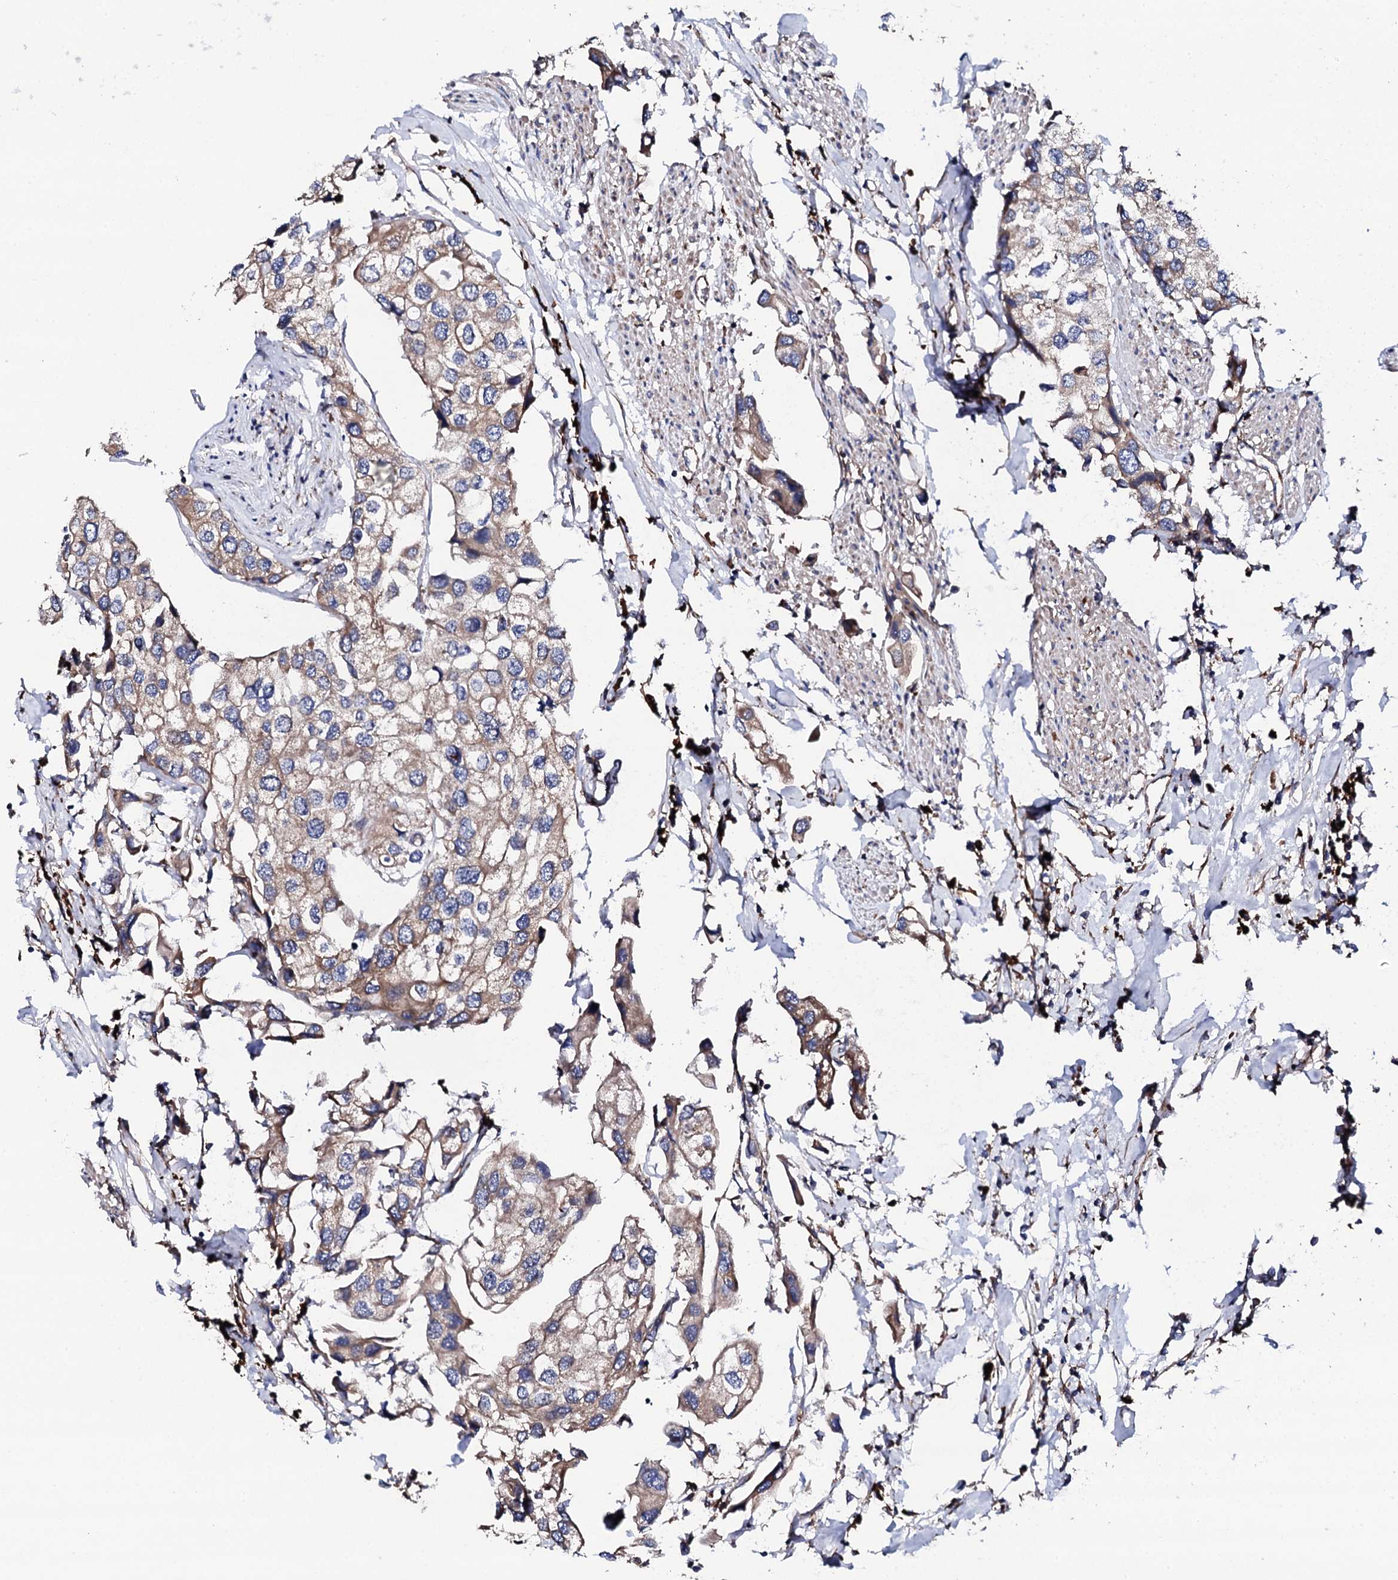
{"staining": {"intensity": "weak", "quantity": ">75%", "location": "cytoplasmic/membranous"}, "tissue": "urothelial cancer", "cell_type": "Tumor cells", "image_type": "cancer", "snomed": [{"axis": "morphology", "description": "Urothelial carcinoma, High grade"}, {"axis": "topography", "description": "Urinary bladder"}], "caption": "Protein positivity by immunohistochemistry exhibits weak cytoplasmic/membranous staining in approximately >75% of tumor cells in high-grade urothelial carcinoma.", "gene": "LIPT2", "patient": {"sex": "male", "age": 64}}